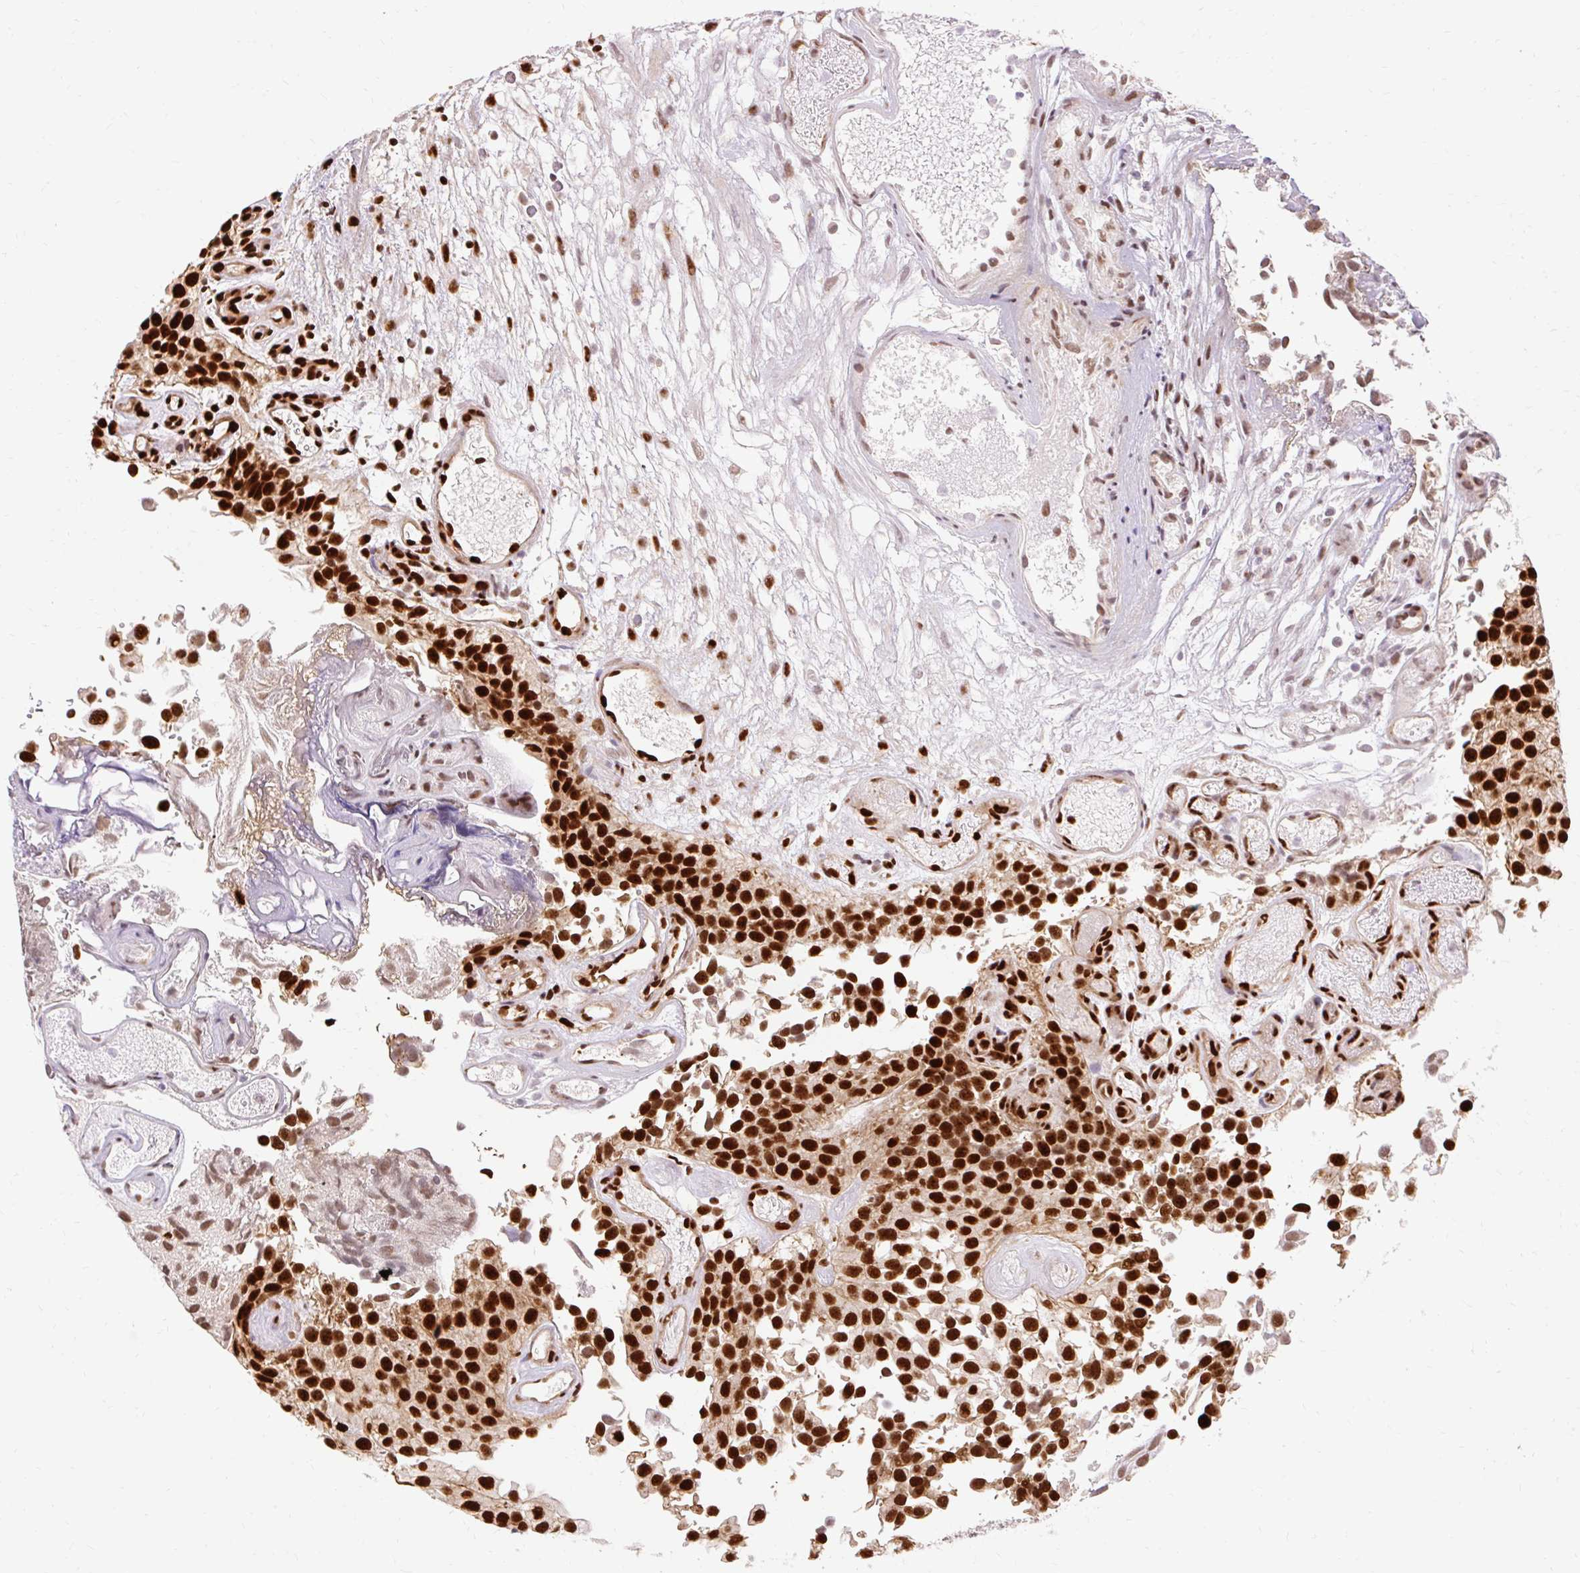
{"staining": {"intensity": "strong", "quantity": ">75%", "location": "nuclear"}, "tissue": "urothelial cancer", "cell_type": "Tumor cells", "image_type": "cancer", "snomed": [{"axis": "morphology", "description": "Urothelial carcinoma, NOS"}, {"axis": "topography", "description": "Urinary bladder"}], "caption": "A high amount of strong nuclear expression is appreciated in about >75% of tumor cells in transitional cell carcinoma tissue. (brown staining indicates protein expression, while blue staining denotes nuclei).", "gene": "MECOM", "patient": {"sex": "male", "age": 87}}